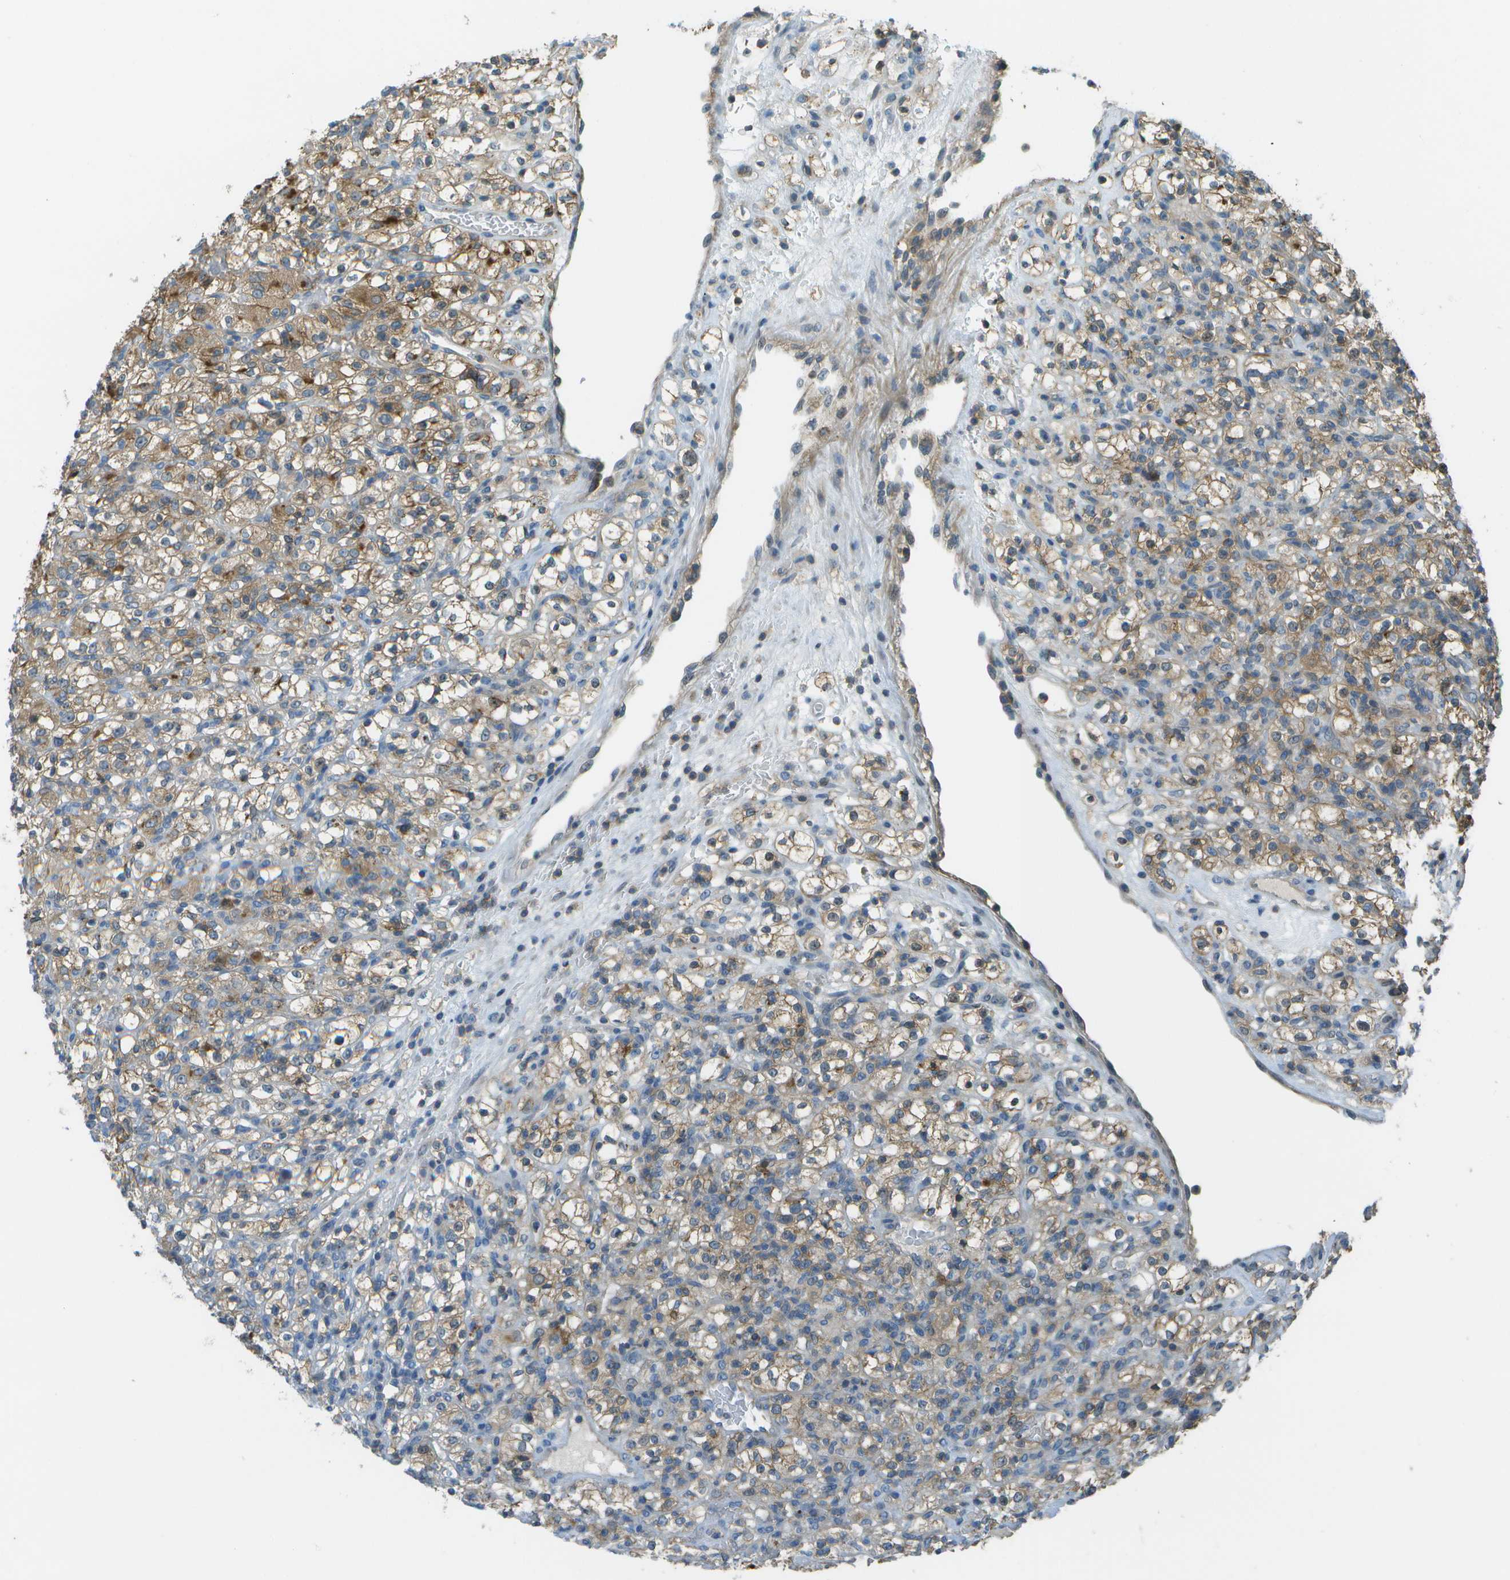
{"staining": {"intensity": "moderate", "quantity": ">75%", "location": "cytoplasmic/membranous"}, "tissue": "renal cancer", "cell_type": "Tumor cells", "image_type": "cancer", "snomed": [{"axis": "morphology", "description": "Normal tissue, NOS"}, {"axis": "morphology", "description": "Adenocarcinoma, NOS"}, {"axis": "topography", "description": "Kidney"}], "caption": "High-magnification brightfield microscopy of renal cancer stained with DAB (3,3'-diaminobenzidine) (brown) and counterstained with hematoxylin (blue). tumor cells exhibit moderate cytoplasmic/membranous positivity is seen in approximately>75% of cells. The protein of interest is stained brown, and the nuclei are stained in blue (DAB (3,3'-diaminobenzidine) IHC with brightfield microscopy, high magnification).", "gene": "LRRC66", "patient": {"sex": "female", "age": 72}}